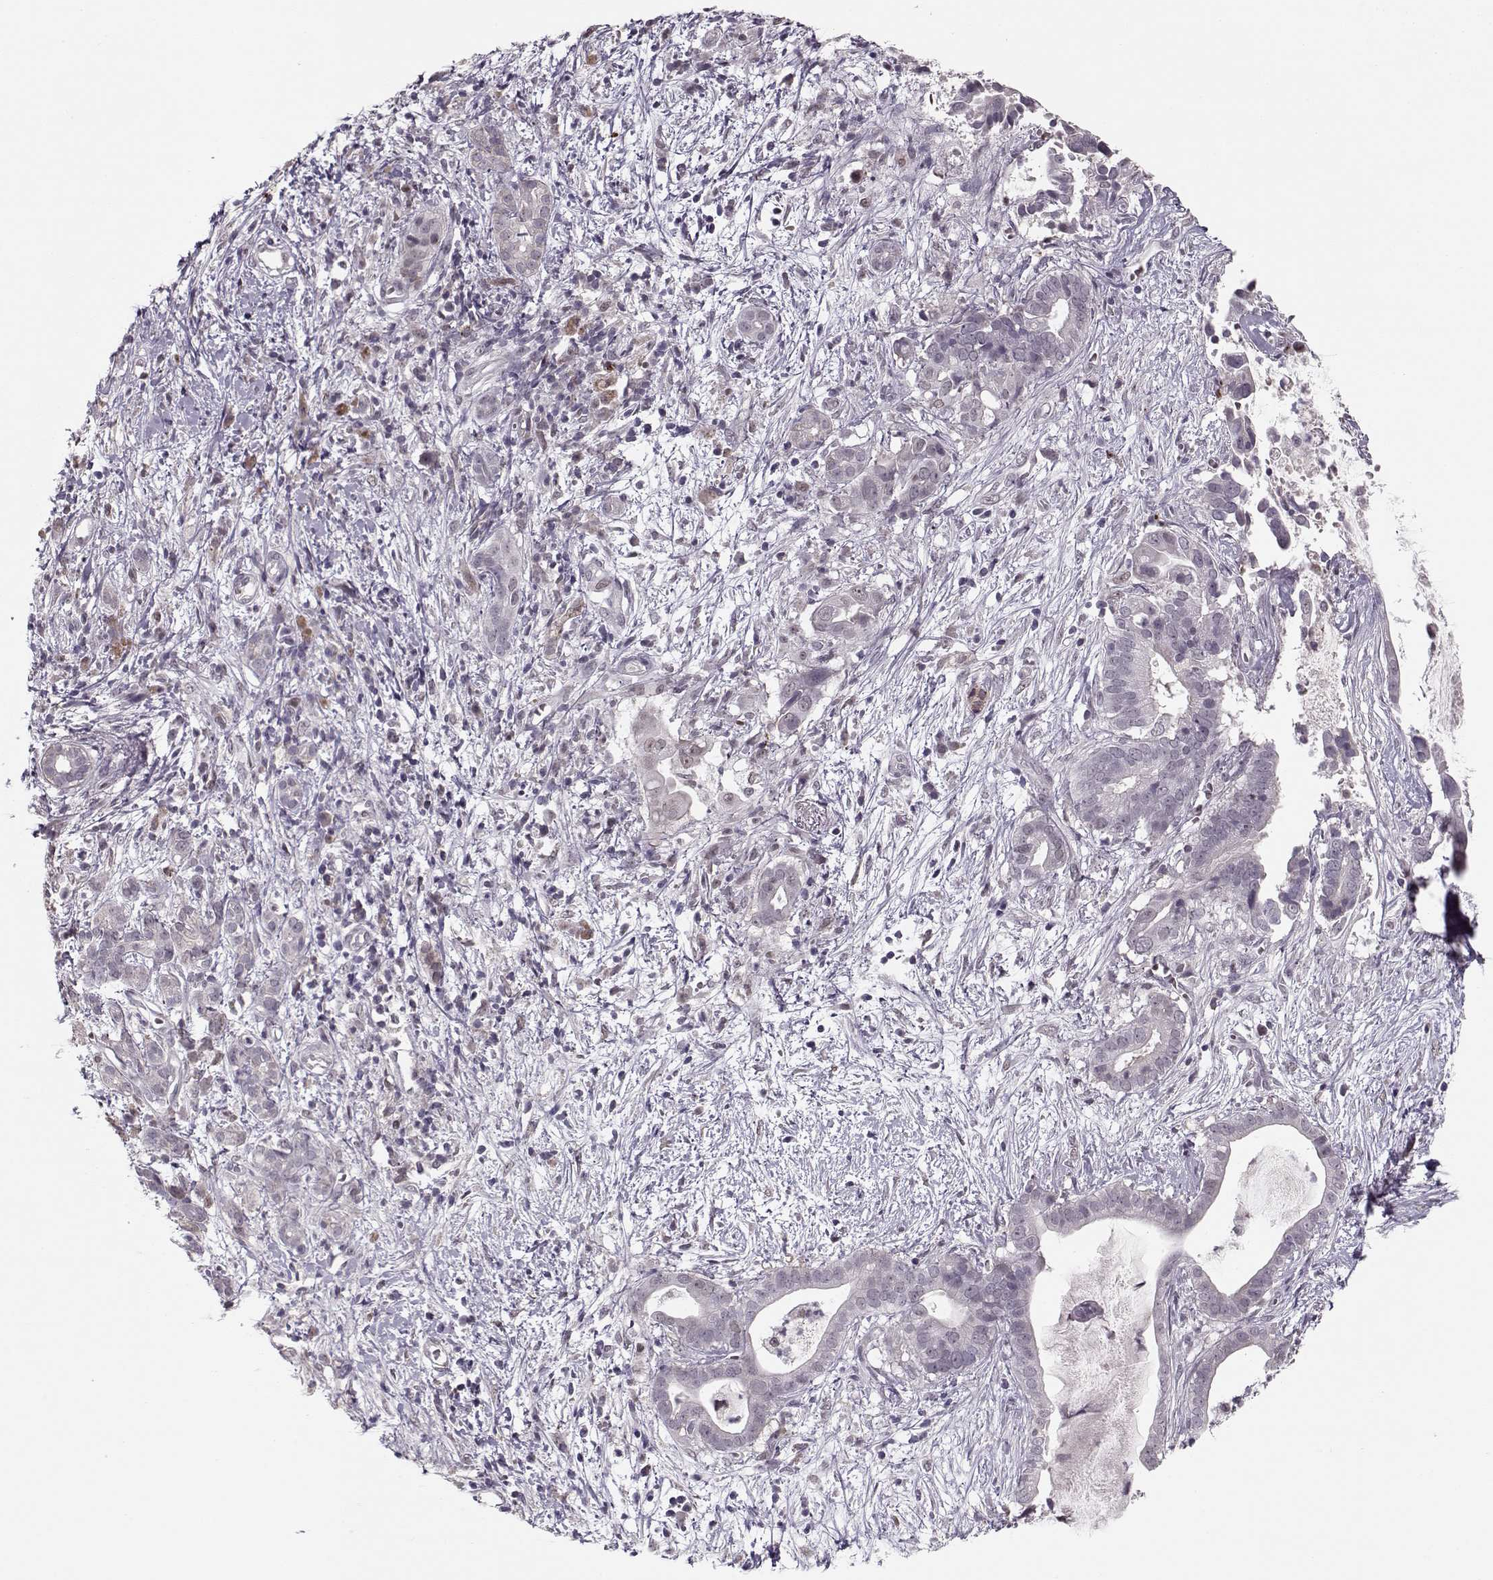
{"staining": {"intensity": "negative", "quantity": "none", "location": "none"}, "tissue": "pancreatic cancer", "cell_type": "Tumor cells", "image_type": "cancer", "snomed": [{"axis": "morphology", "description": "Adenocarcinoma, NOS"}, {"axis": "topography", "description": "Pancreas"}], "caption": "IHC of human adenocarcinoma (pancreatic) exhibits no positivity in tumor cells.", "gene": "DNAI3", "patient": {"sex": "male", "age": 61}}